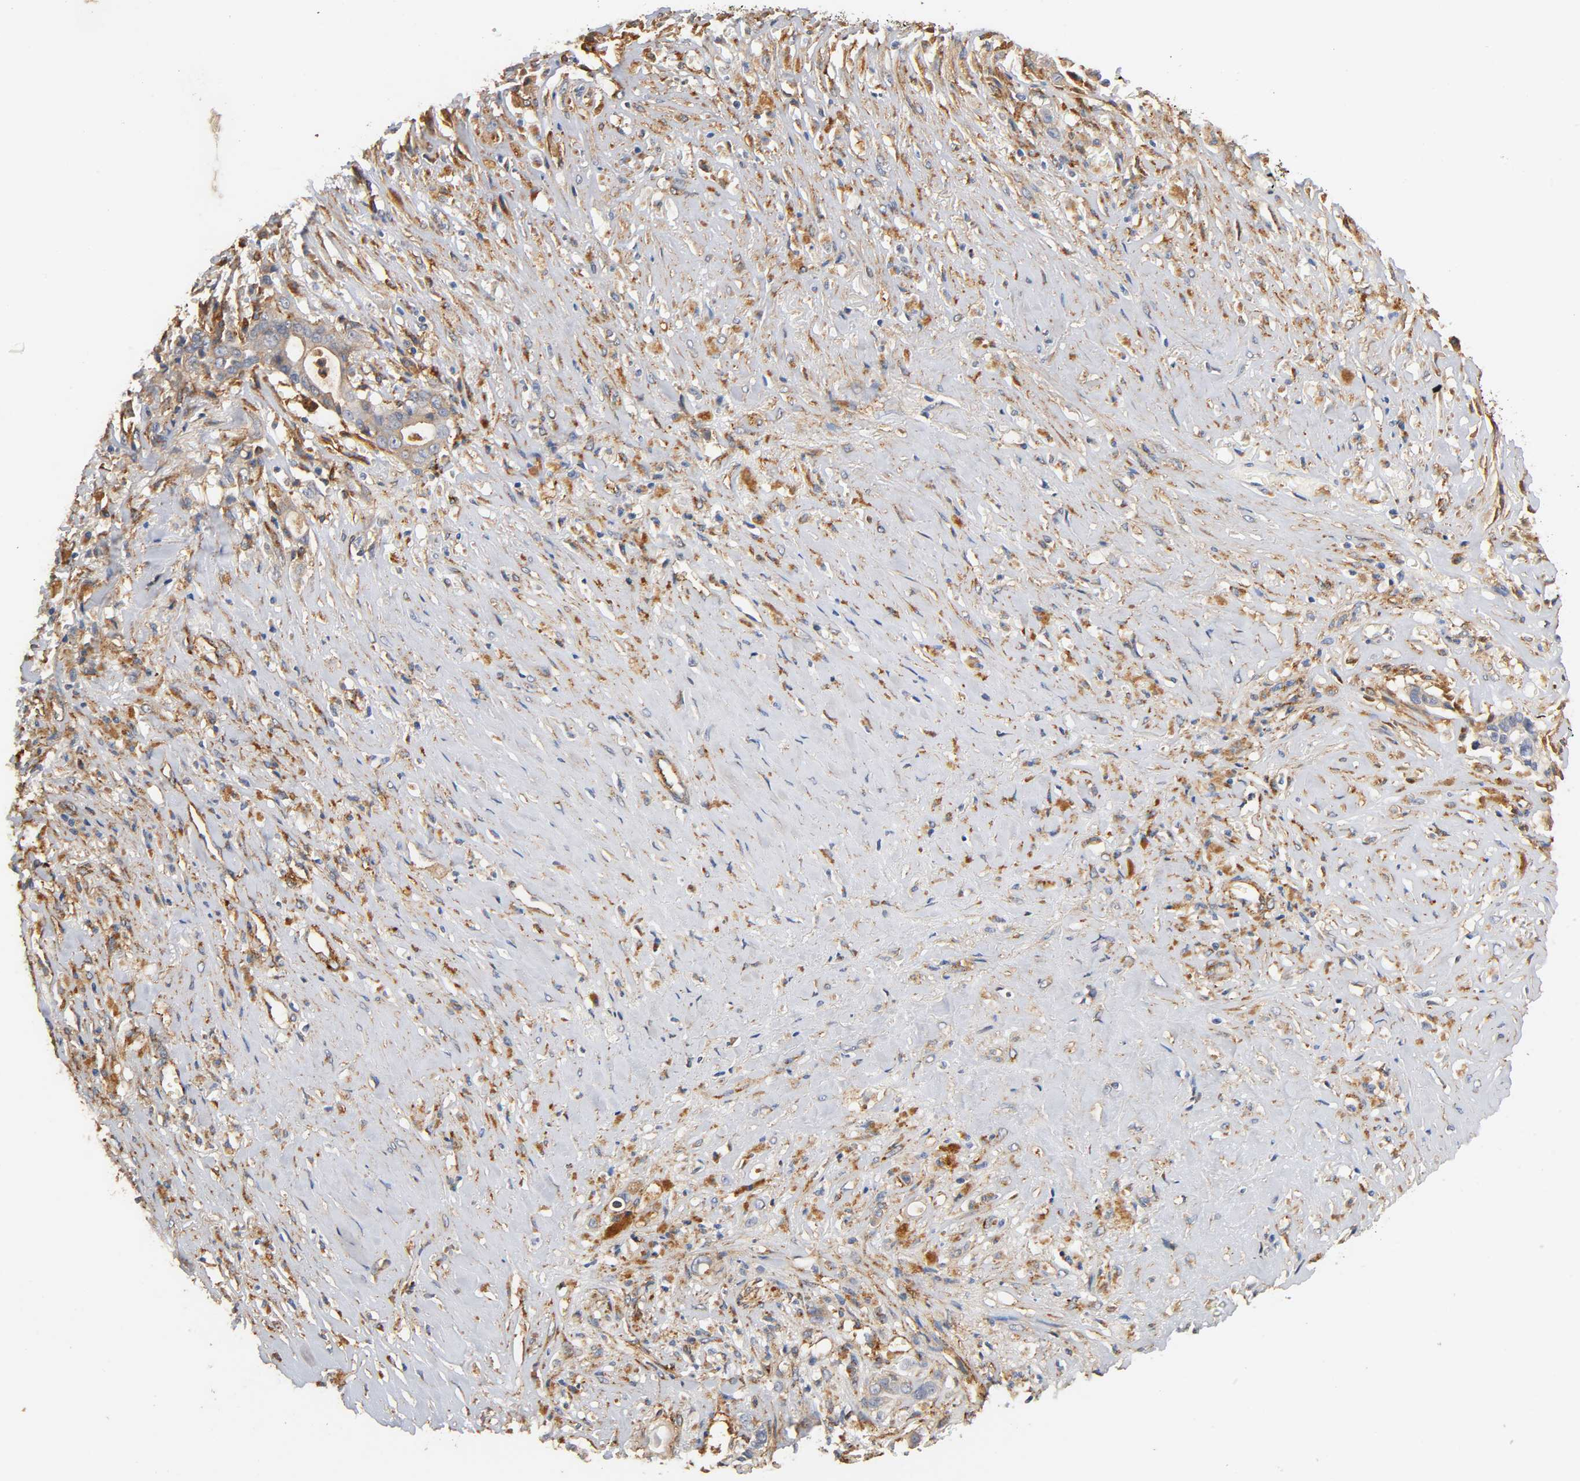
{"staining": {"intensity": "moderate", "quantity": "25%-75%", "location": "cytoplasmic/membranous"}, "tissue": "liver cancer", "cell_type": "Tumor cells", "image_type": "cancer", "snomed": [{"axis": "morphology", "description": "Cholangiocarcinoma"}, {"axis": "topography", "description": "Liver"}], "caption": "About 25%-75% of tumor cells in human cholangiocarcinoma (liver) show moderate cytoplasmic/membranous protein staining as visualized by brown immunohistochemical staining.", "gene": "IFITM3", "patient": {"sex": "female", "age": 70}}